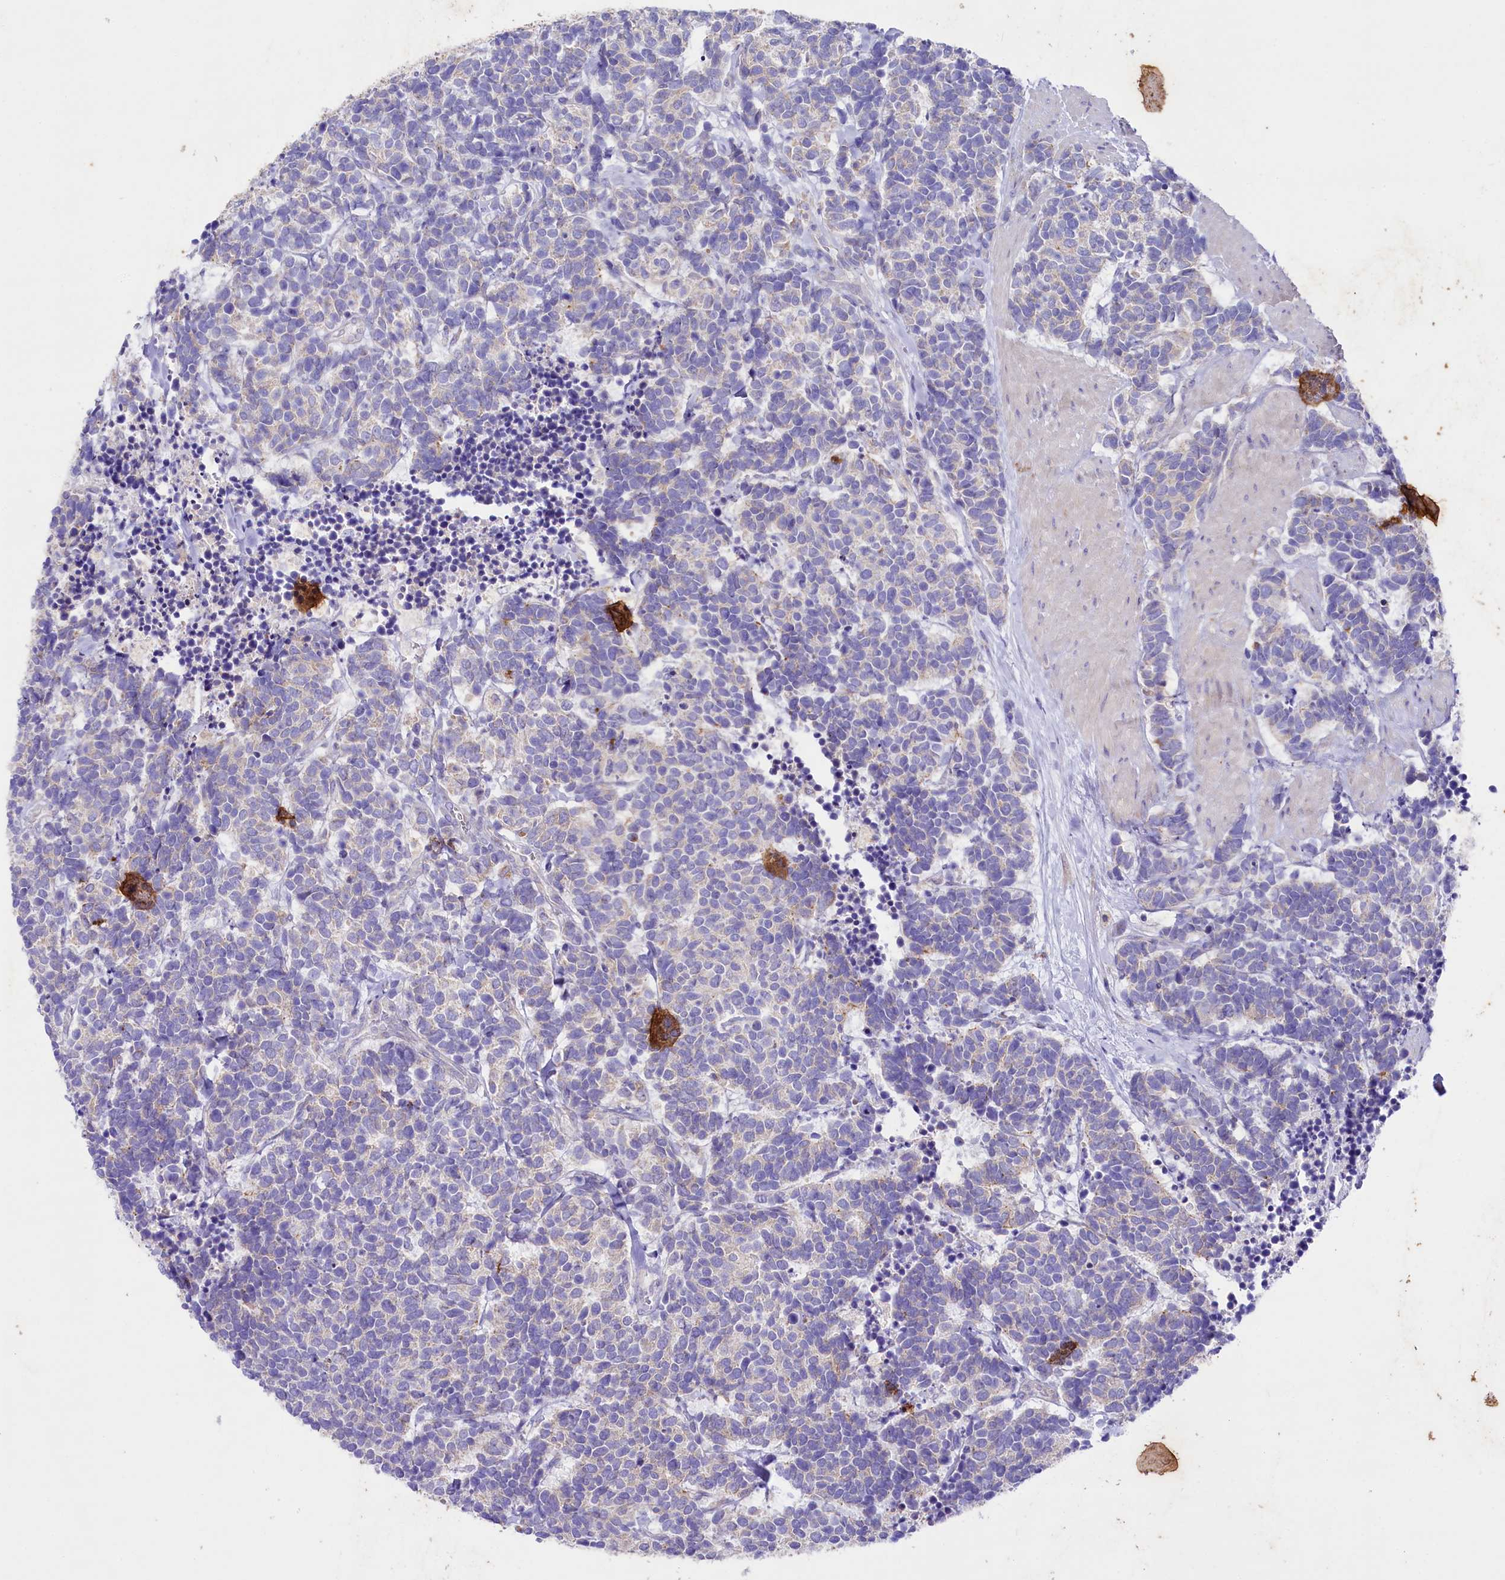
{"staining": {"intensity": "weak", "quantity": "<25%", "location": "cytoplasmic/membranous"}, "tissue": "carcinoid", "cell_type": "Tumor cells", "image_type": "cancer", "snomed": [{"axis": "morphology", "description": "Carcinoma, NOS"}, {"axis": "morphology", "description": "Carcinoid, malignant, NOS"}, {"axis": "topography", "description": "Urinary bladder"}], "caption": "This micrograph is of carcinoma stained with IHC to label a protein in brown with the nuclei are counter-stained blue. There is no staining in tumor cells. The staining is performed using DAB brown chromogen with nuclei counter-stained in using hematoxylin.", "gene": "SACM1L", "patient": {"sex": "male", "age": 57}}